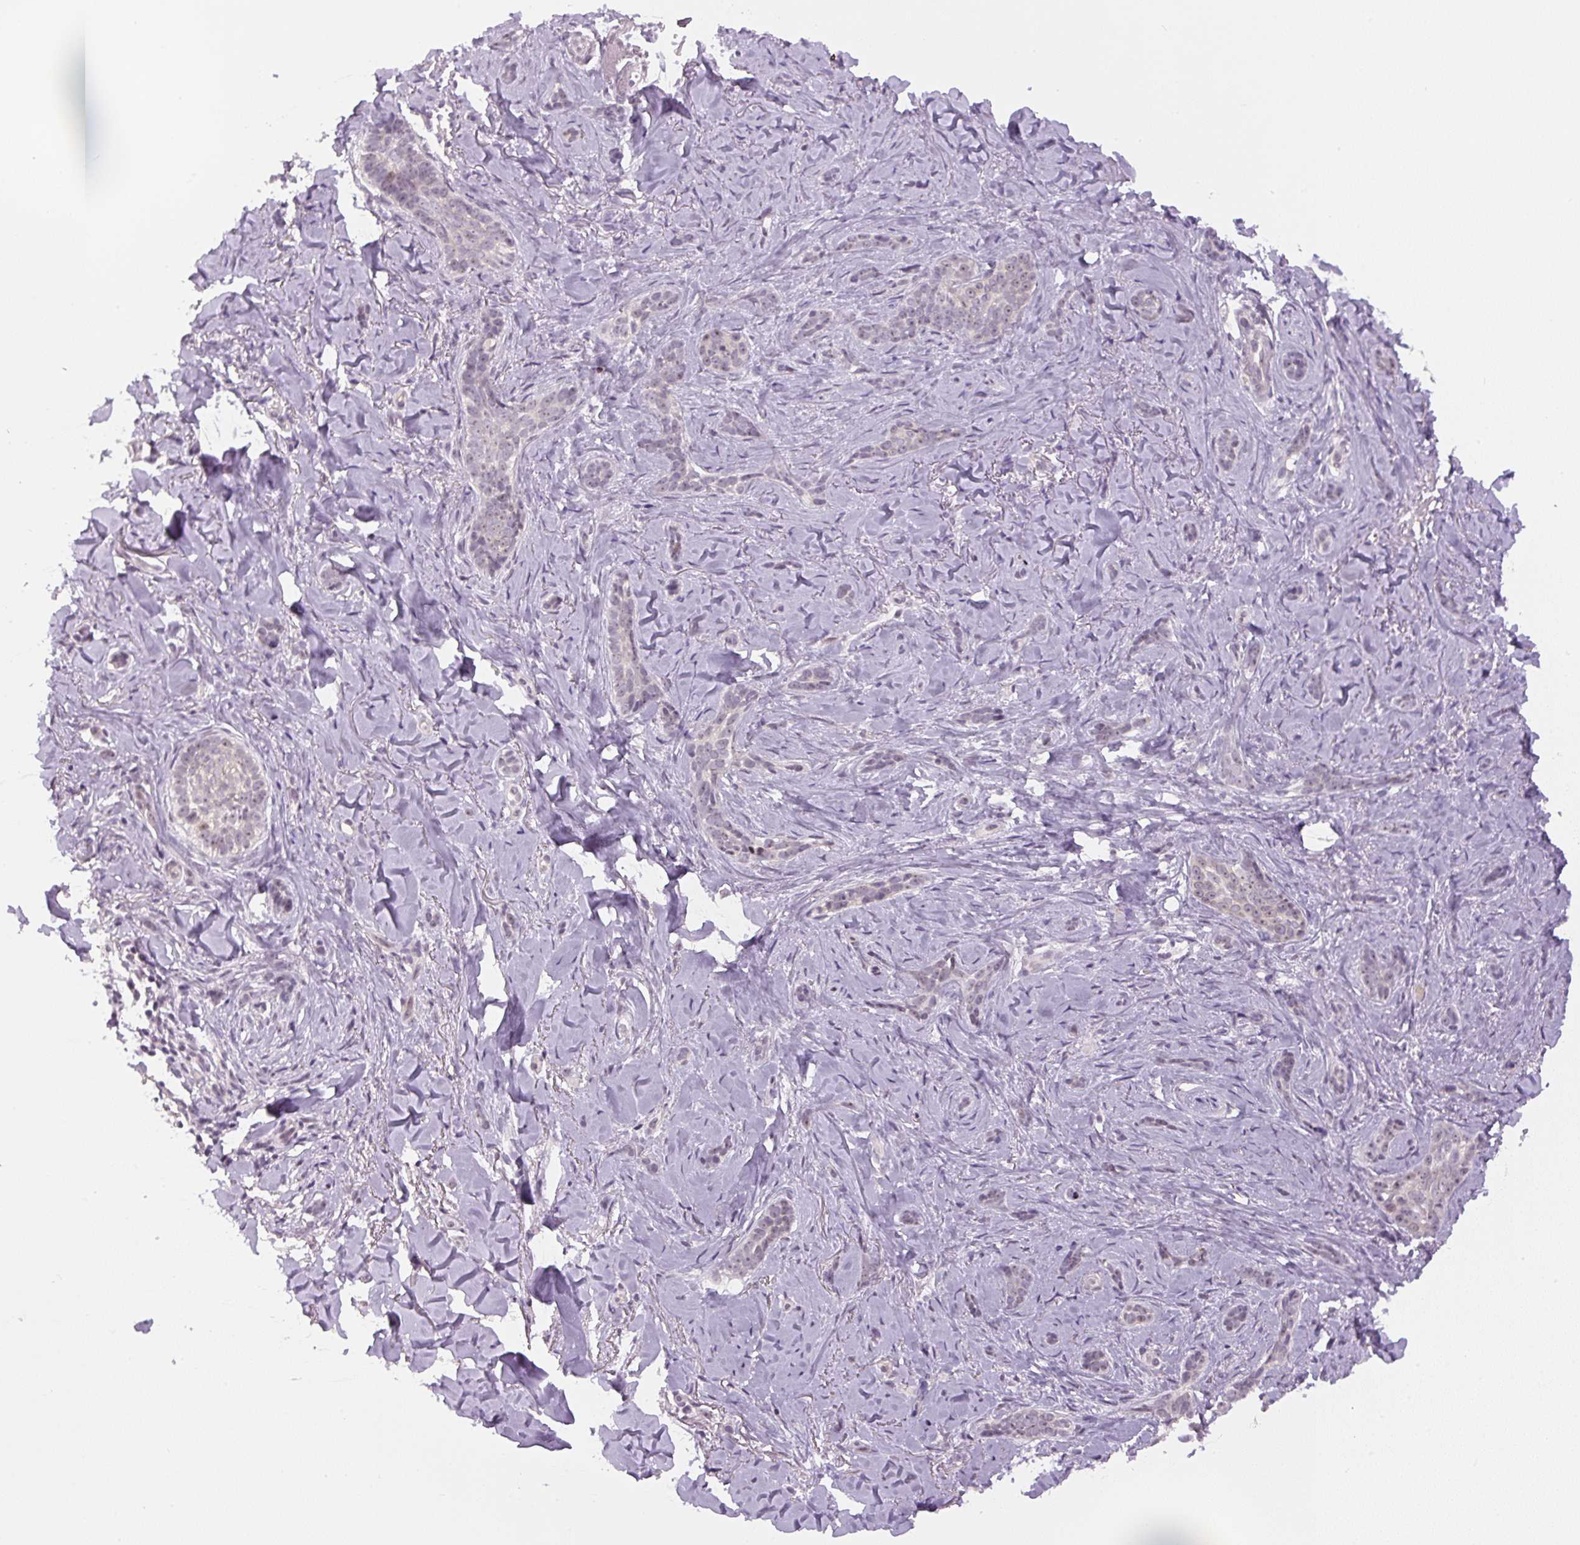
{"staining": {"intensity": "weak", "quantity": "<25%", "location": "nuclear"}, "tissue": "skin cancer", "cell_type": "Tumor cells", "image_type": "cancer", "snomed": [{"axis": "morphology", "description": "Basal cell carcinoma"}, {"axis": "topography", "description": "Skin"}], "caption": "An image of human basal cell carcinoma (skin) is negative for staining in tumor cells.", "gene": "SGF29", "patient": {"sex": "female", "age": 55}}